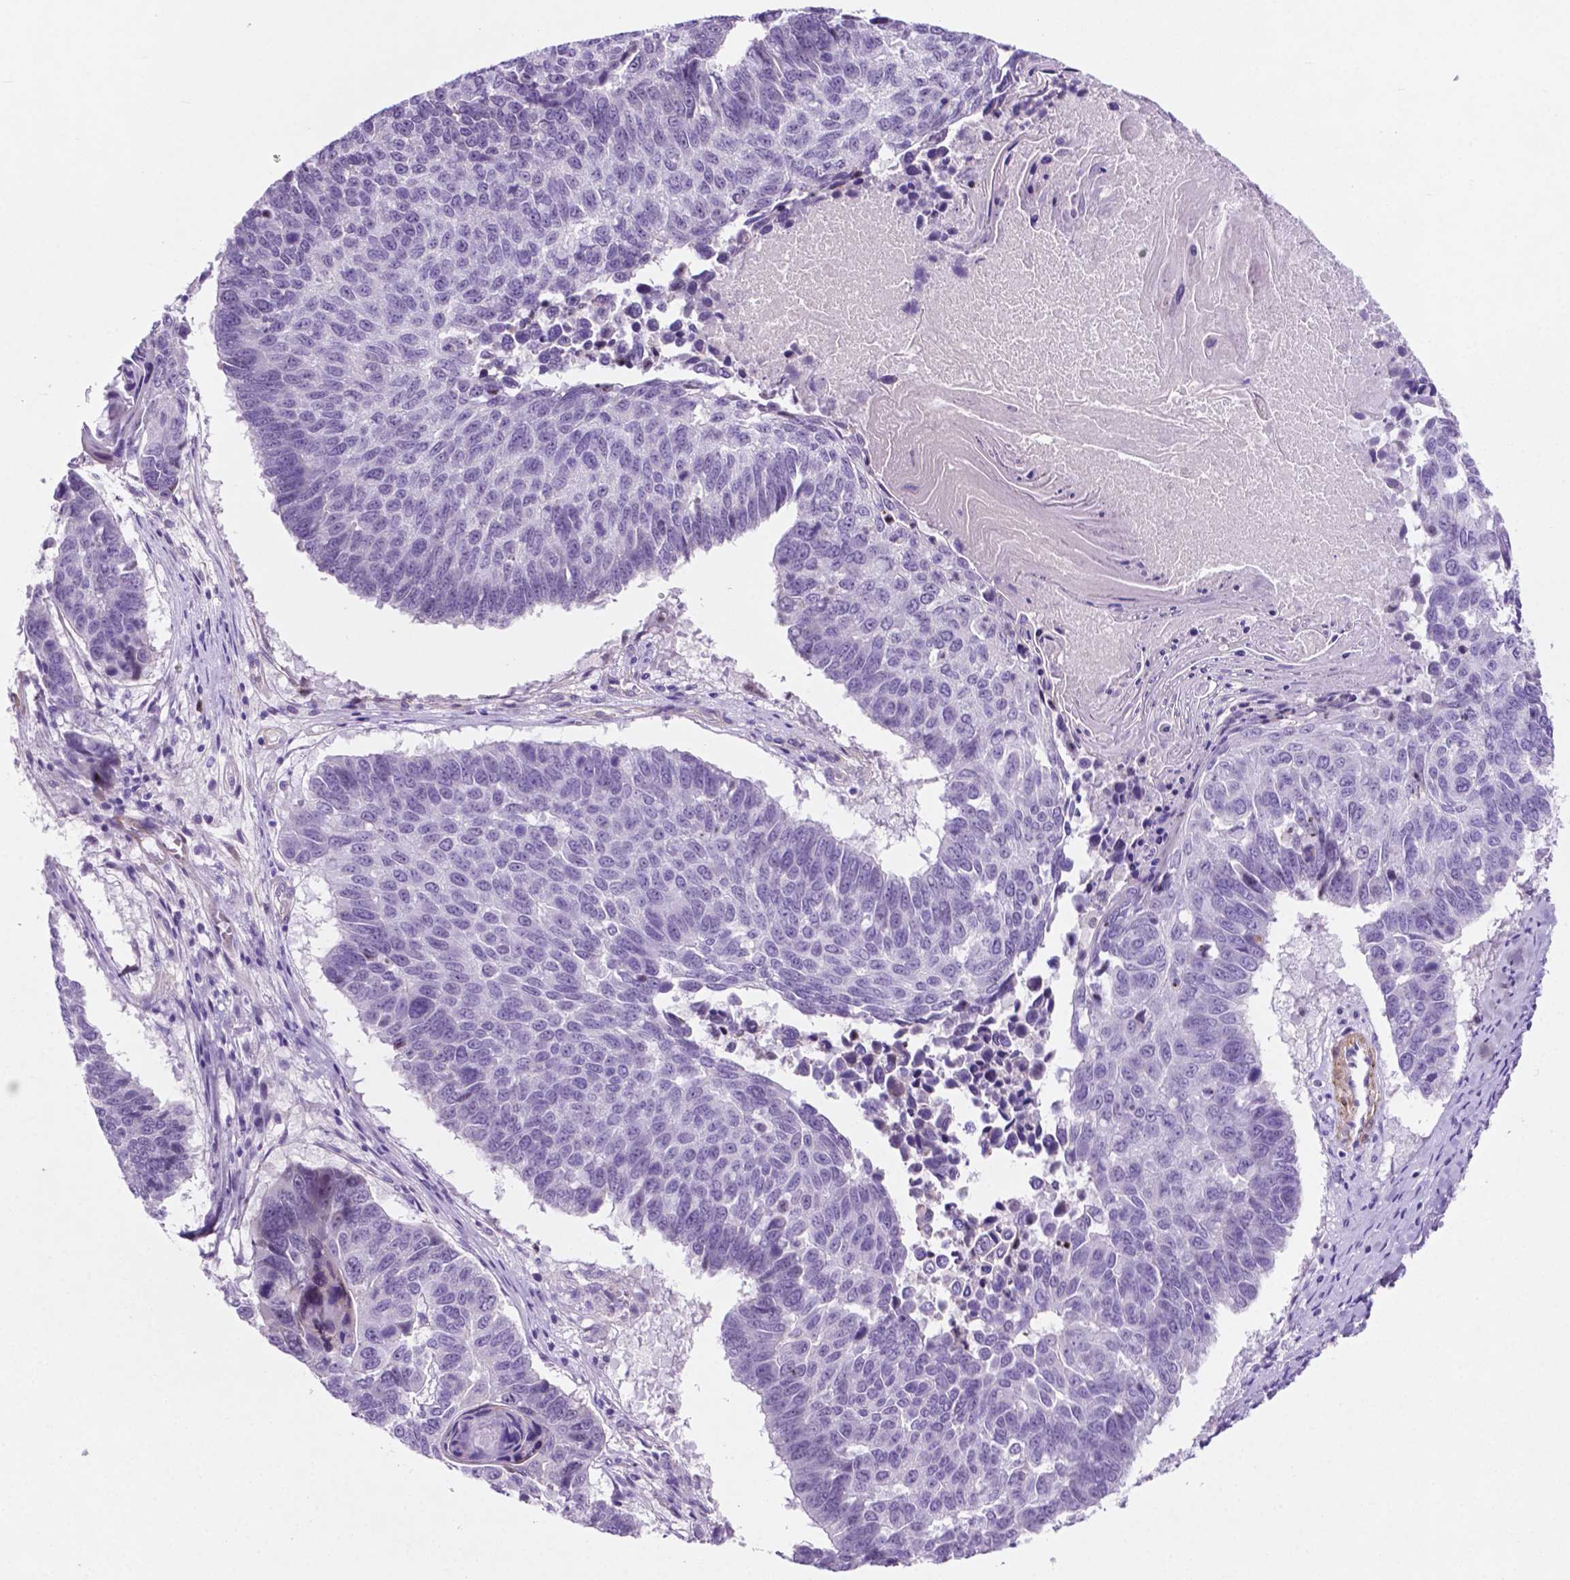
{"staining": {"intensity": "negative", "quantity": "none", "location": "none"}, "tissue": "lung cancer", "cell_type": "Tumor cells", "image_type": "cancer", "snomed": [{"axis": "morphology", "description": "Squamous cell carcinoma, NOS"}, {"axis": "topography", "description": "Lung"}], "caption": "Immunohistochemistry (IHC) of lung cancer reveals no positivity in tumor cells. (DAB IHC, high magnification).", "gene": "ASPG", "patient": {"sex": "male", "age": 73}}